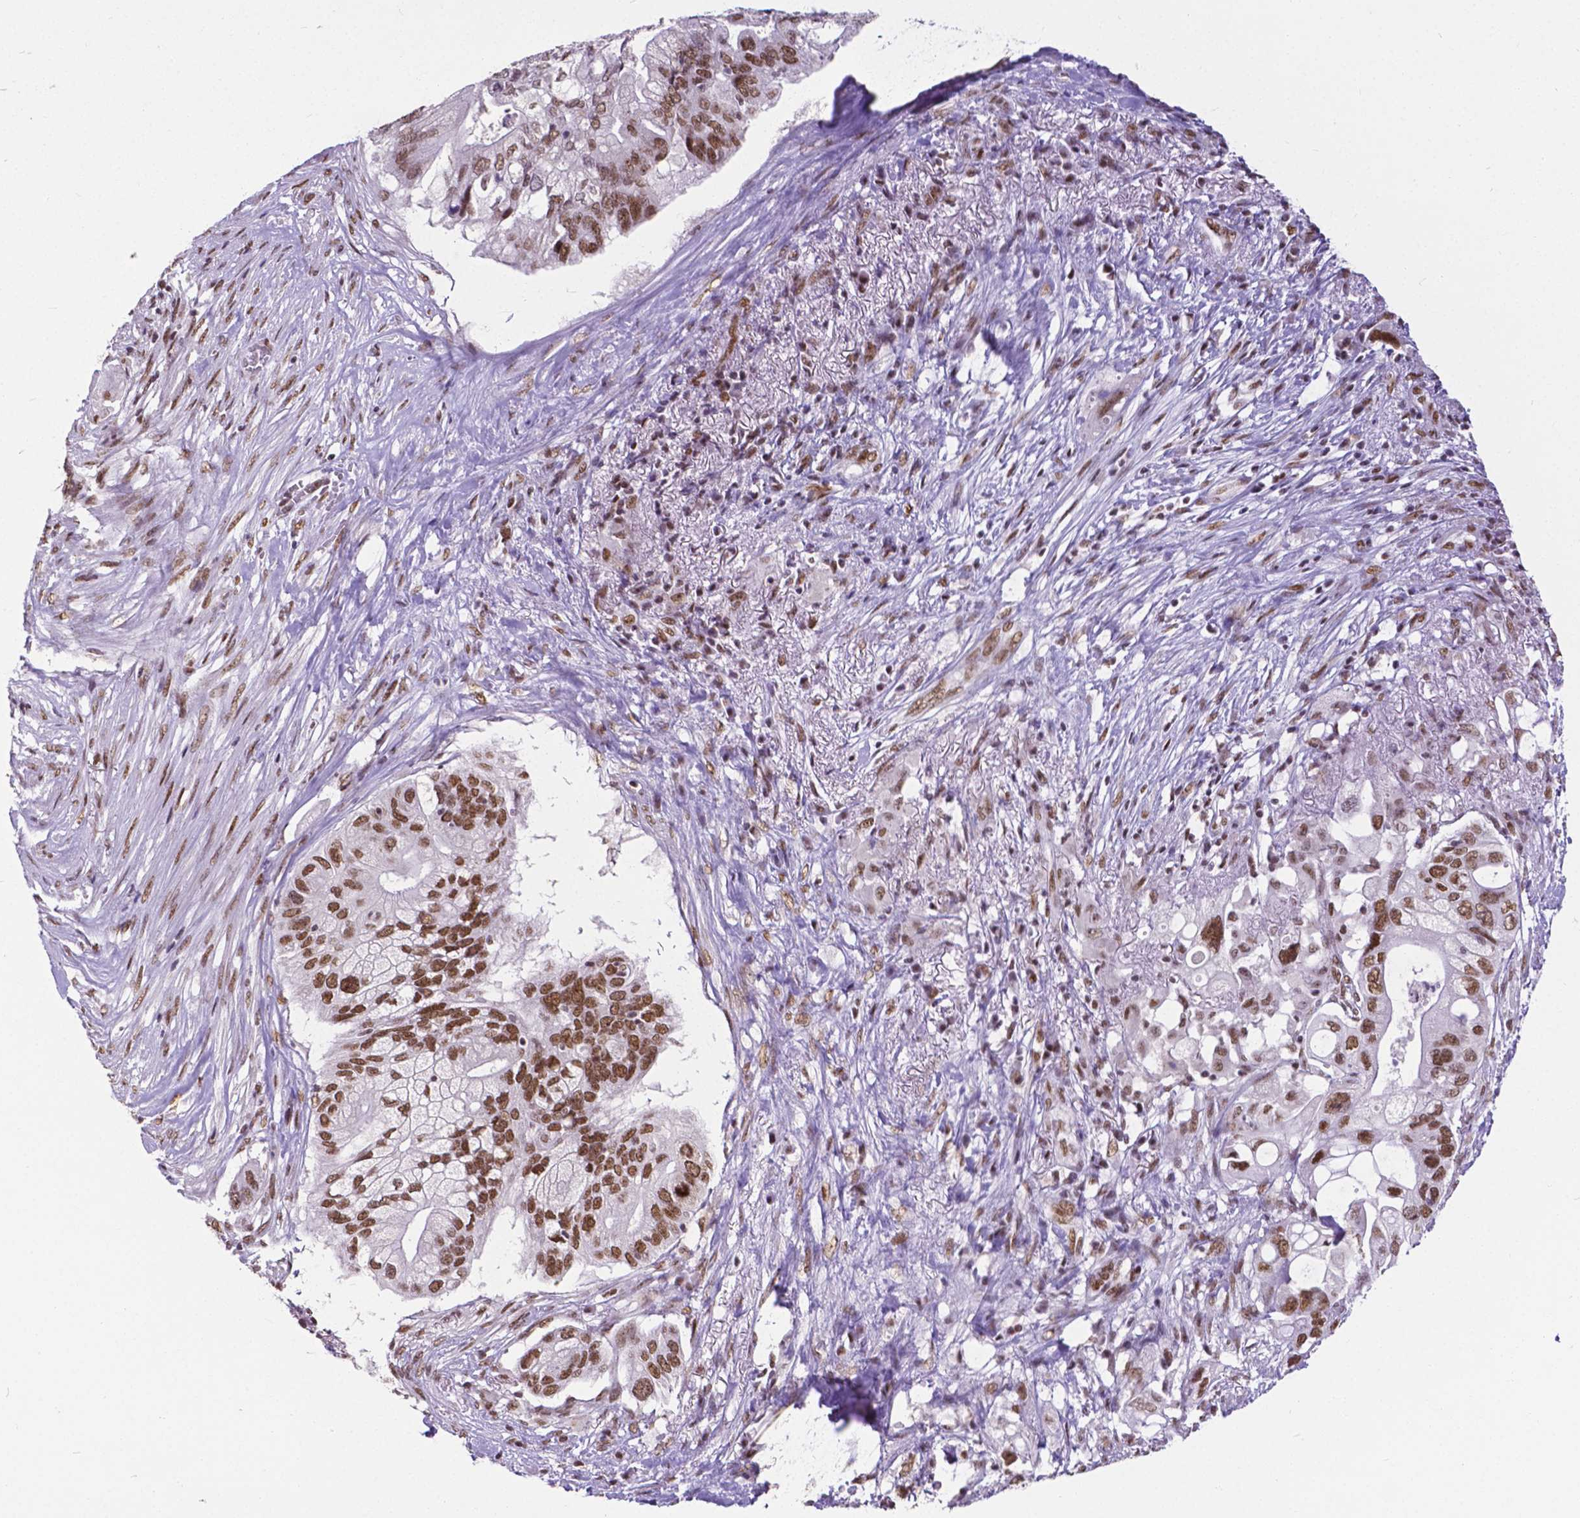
{"staining": {"intensity": "moderate", "quantity": ">75%", "location": "nuclear"}, "tissue": "pancreatic cancer", "cell_type": "Tumor cells", "image_type": "cancer", "snomed": [{"axis": "morphology", "description": "Adenocarcinoma, NOS"}, {"axis": "topography", "description": "Pancreas"}], "caption": "IHC of pancreatic adenocarcinoma displays medium levels of moderate nuclear expression in about >75% of tumor cells. The staining is performed using DAB (3,3'-diaminobenzidine) brown chromogen to label protein expression. The nuclei are counter-stained blue using hematoxylin.", "gene": "ATRX", "patient": {"sex": "female", "age": 72}}